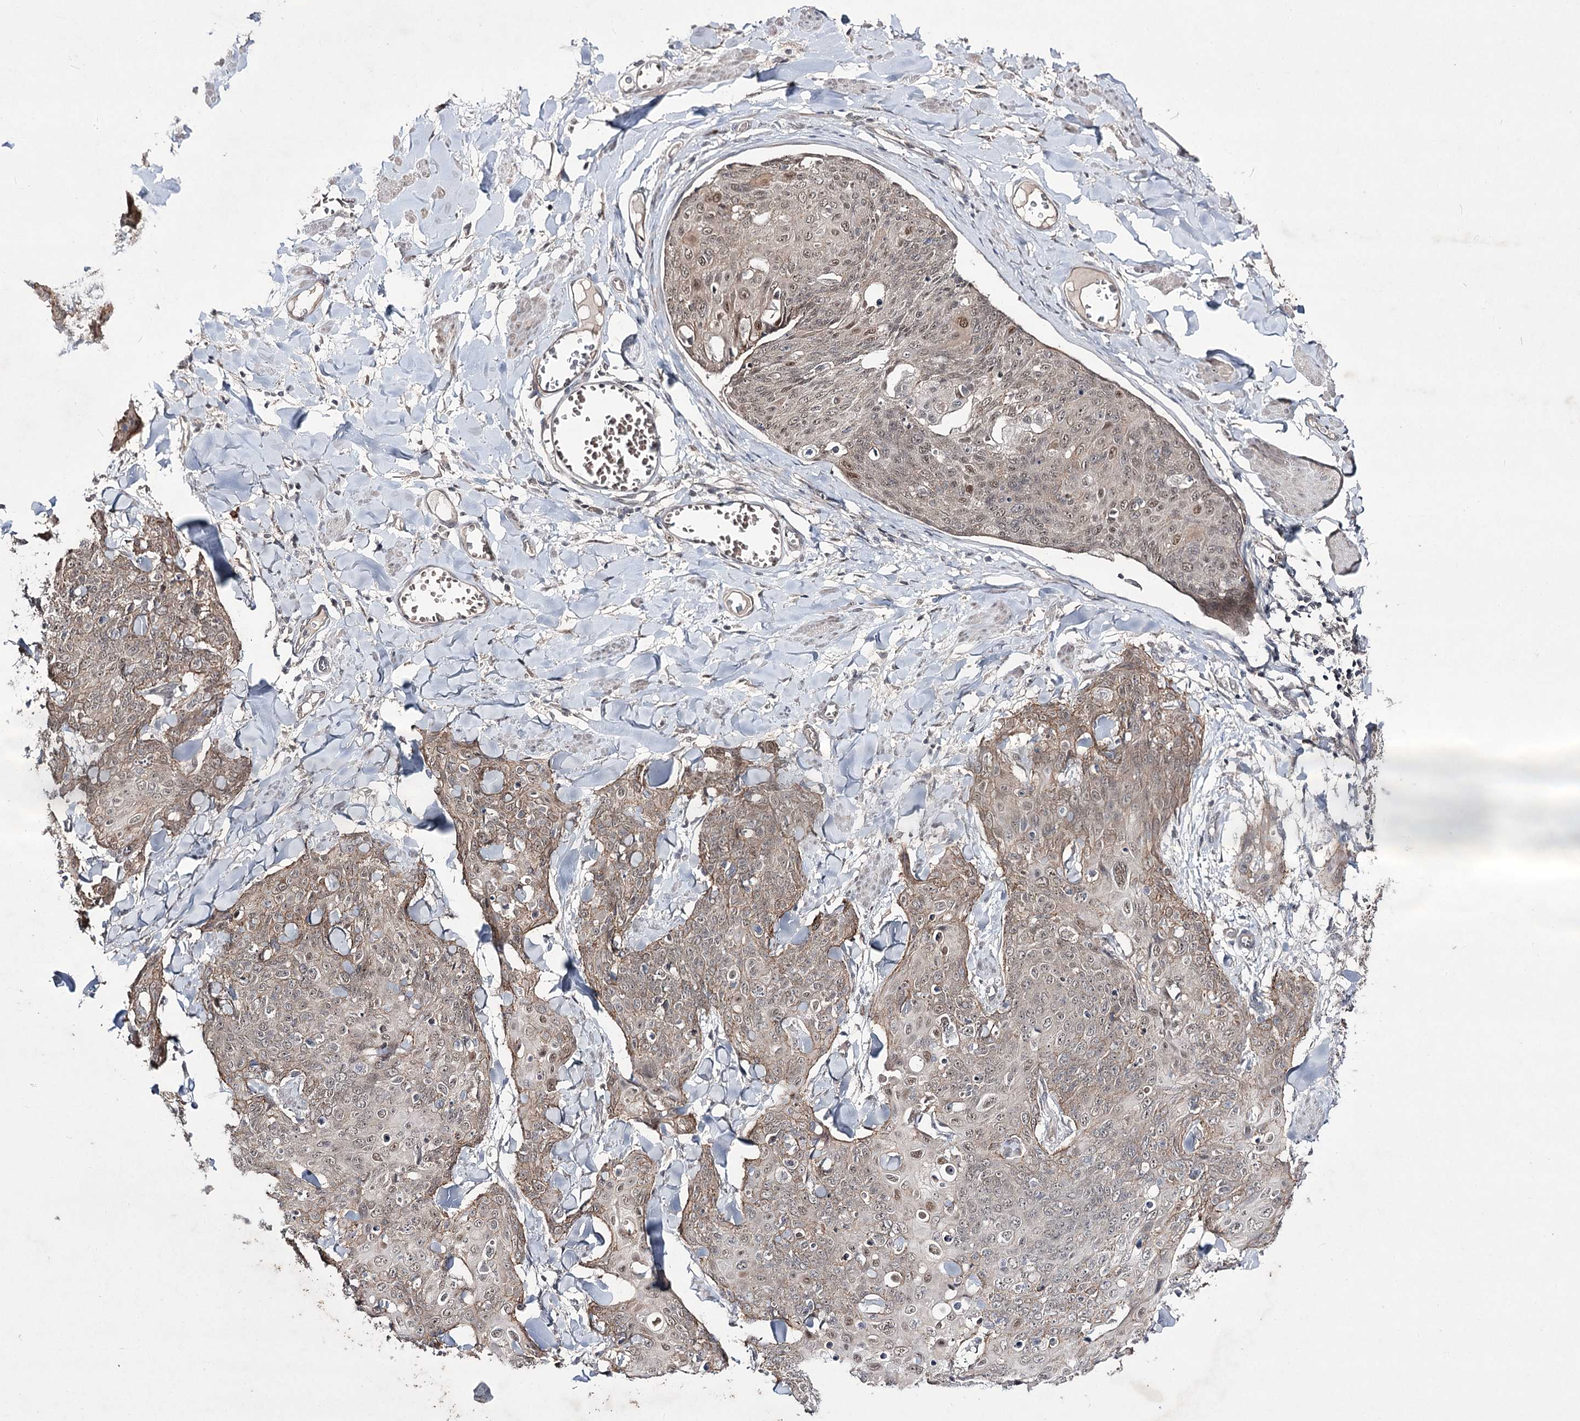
{"staining": {"intensity": "weak", "quantity": ">75%", "location": "cytoplasmic/membranous,nuclear"}, "tissue": "skin cancer", "cell_type": "Tumor cells", "image_type": "cancer", "snomed": [{"axis": "morphology", "description": "Squamous cell carcinoma, NOS"}, {"axis": "topography", "description": "Skin"}, {"axis": "topography", "description": "Vulva"}], "caption": "Immunohistochemical staining of human skin cancer displays weak cytoplasmic/membranous and nuclear protein positivity in about >75% of tumor cells. (brown staining indicates protein expression, while blue staining denotes nuclei).", "gene": "HOXC11", "patient": {"sex": "female", "age": 85}}